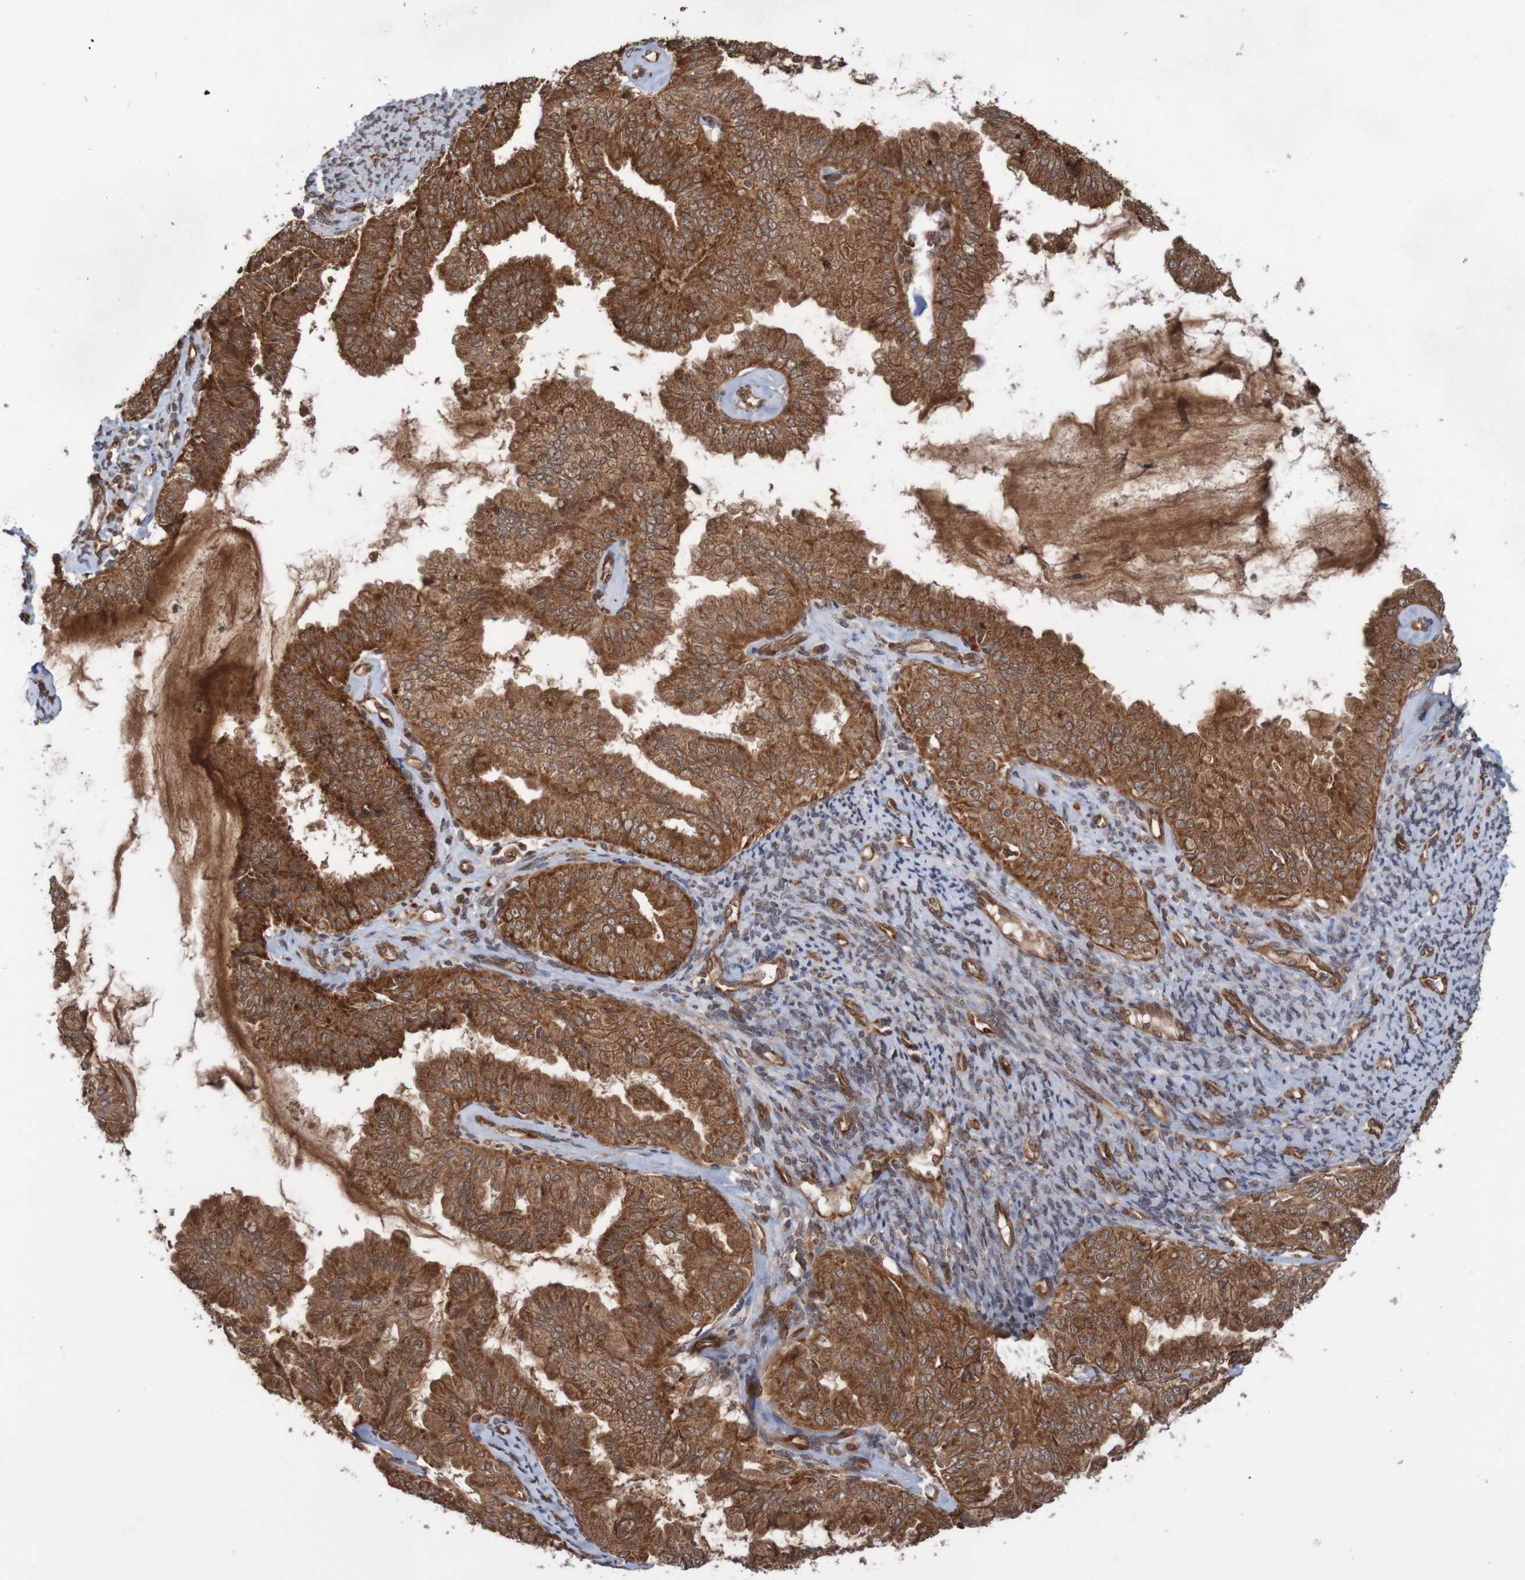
{"staining": {"intensity": "strong", "quantity": ">75%", "location": "cytoplasmic/membranous"}, "tissue": "endometrial cancer", "cell_type": "Tumor cells", "image_type": "cancer", "snomed": [{"axis": "morphology", "description": "Adenocarcinoma, NOS"}, {"axis": "topography", "description": "Endometrium"}], "caption": "Adenocarcinoma (endometrial) tissue displays strong cytoplasmic/membranous positivity in about >75% of tumor cells The staining was performed using DAB to visualize the protein expression in brown, while the nuclei were stained in blue with hematoxylin (Magnification: 20x).", "gene": "MRPL52", "patient": {"sex": "female", "age": 63}}